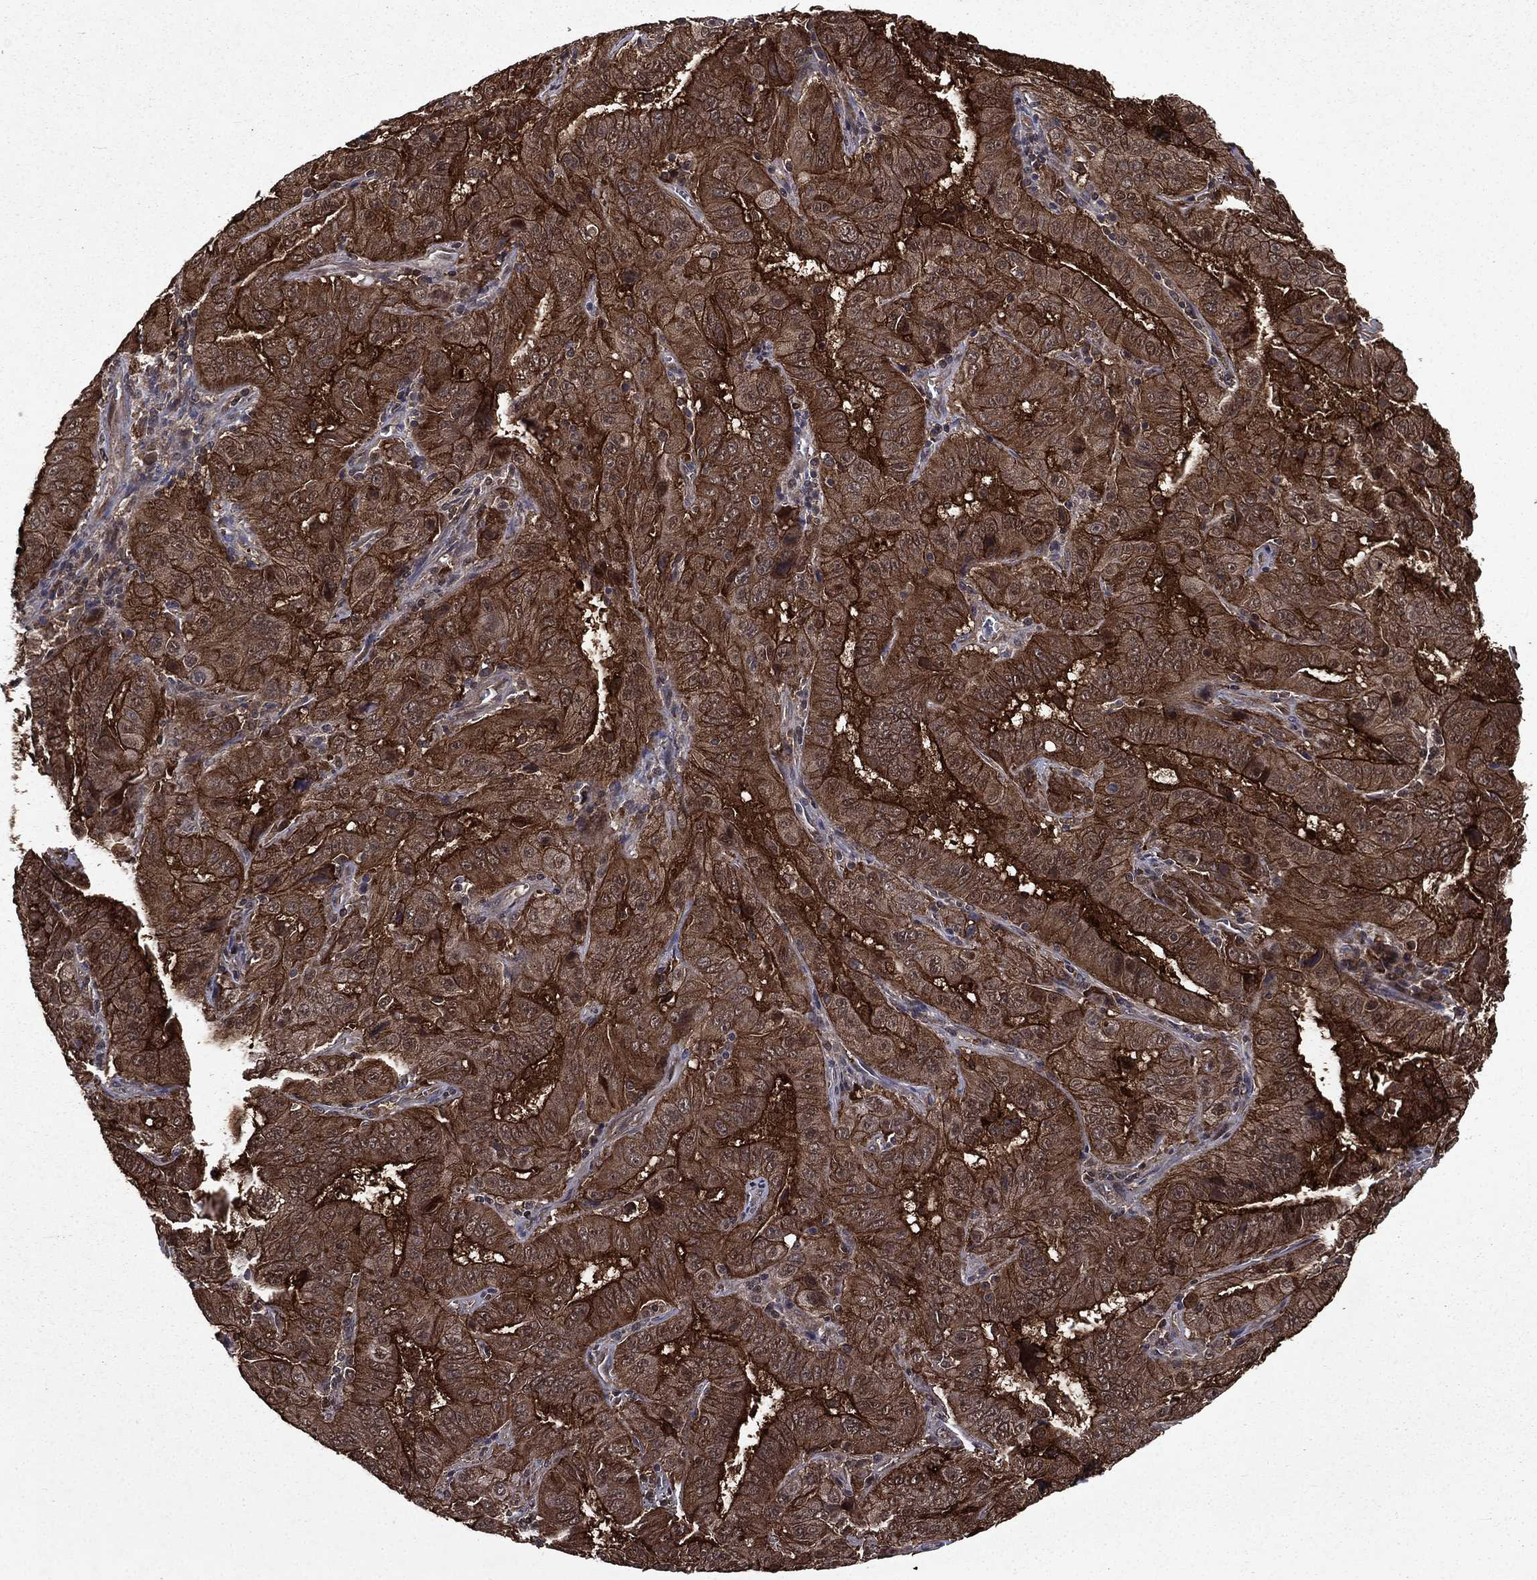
{"staining": {"intensity": "strong", "quantity": ">75%", "location": "cytoplasmic/membranous"}, "tissue": "pancreatic cancer", "cell_type": "Tumor cells", "image_type": "cancer", "snomed": [{"axis": "morphology", "description": "Adenocarcinoma, NOS"}, {"axis": "topography", "description": "Pancreas"}], "caption": "There is high levels of strong cytoplasmic/membranous expression in tumor cells of adenocarcinoma (pancreatic), as demonstrated by immunohistochemical staining (brown color).", "gene": "FGD1", "patient": {"sex": "male", "age": 63}}